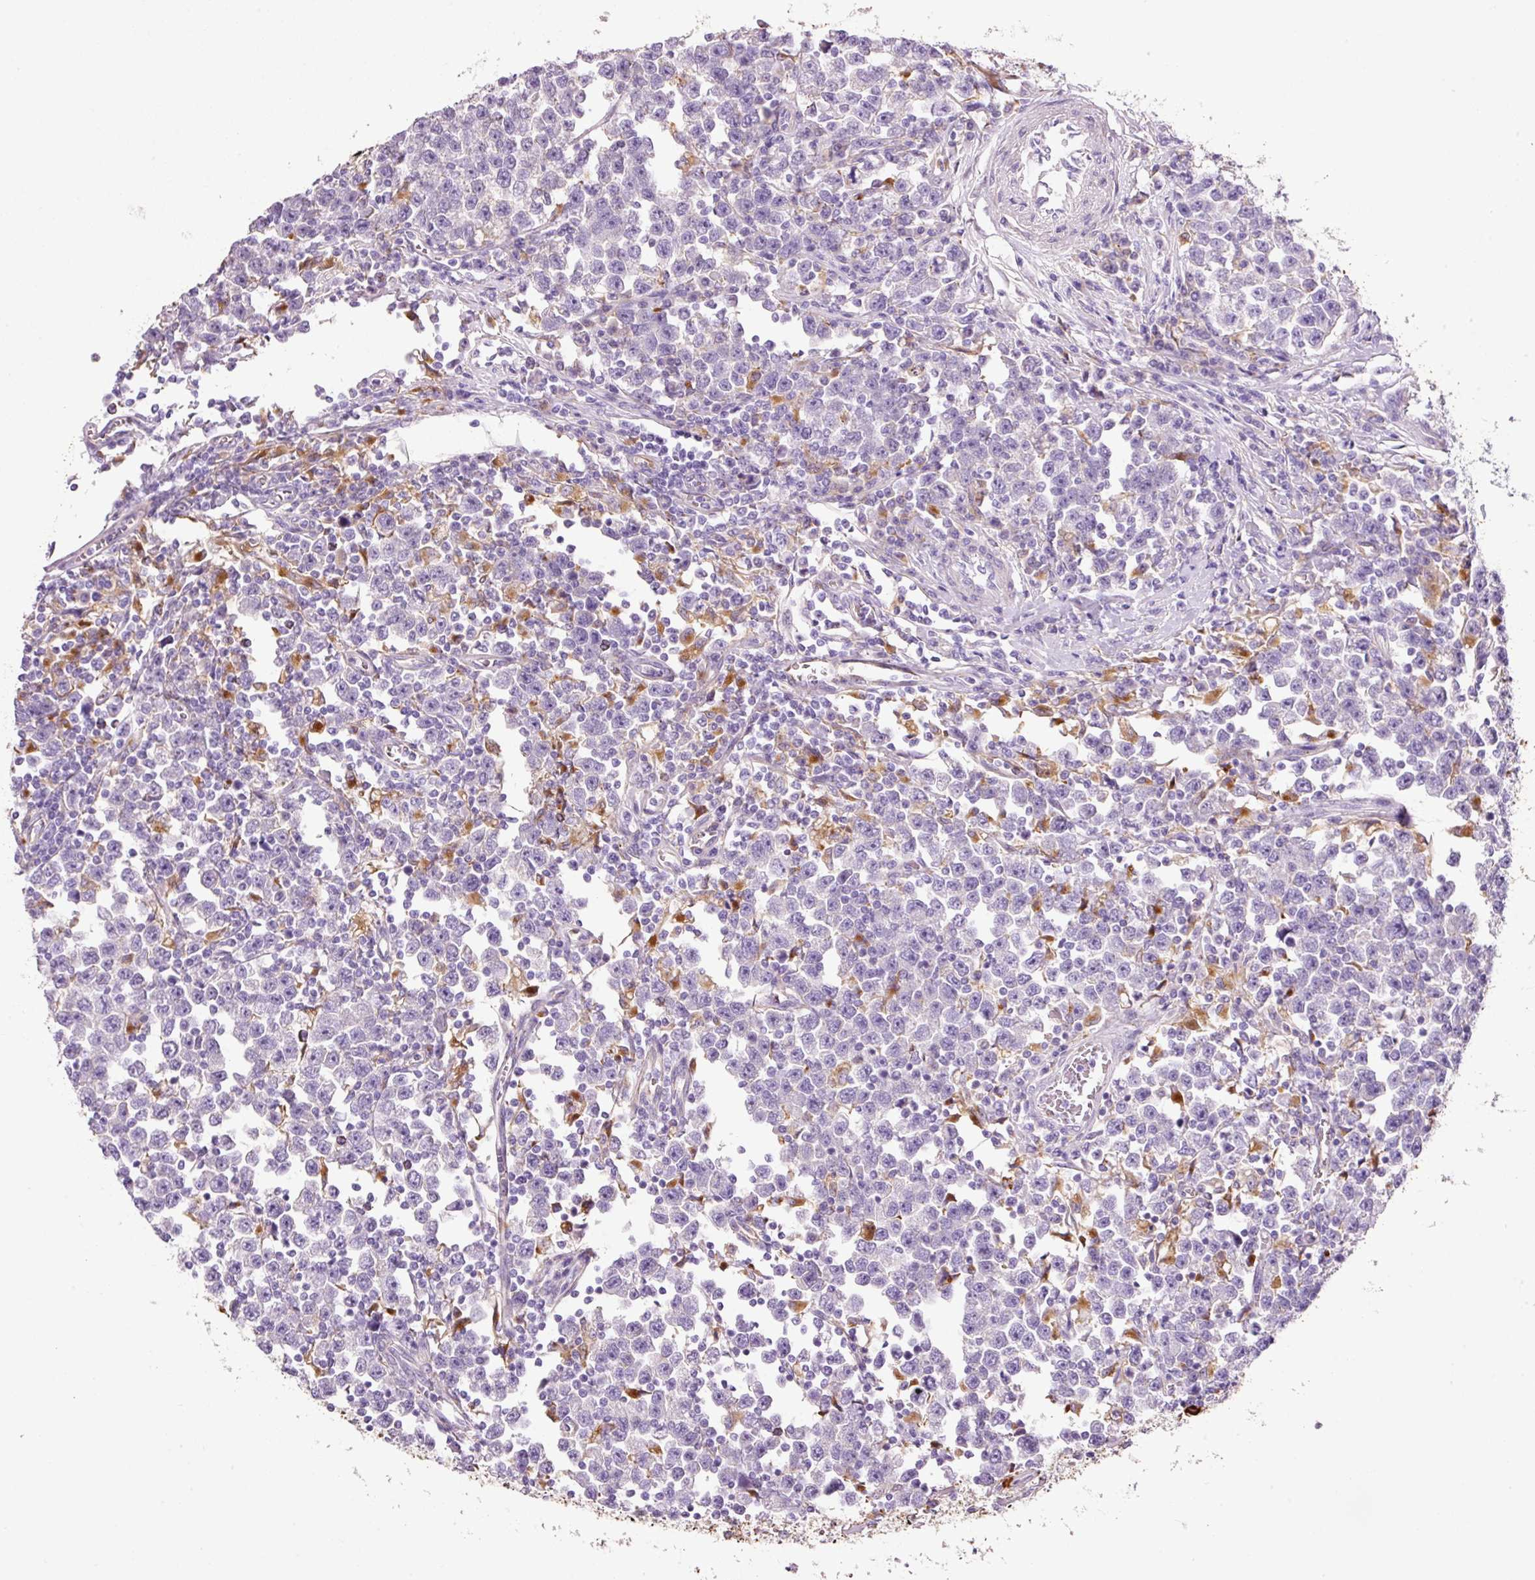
{"staining": {"intensity": "negative", "quantity": "none", "location": "none"}, "tissue": "testis cancer", "cell_type": "Tumor cells", "image_type": "cancer", "snomed": [{"axis": "morphology", "description": "Seminoma, NOS"}, {"axis": "topography", "description": "Testis"}], "caption": "High power microscopy micrograph of an immunohistochemistry image of testis cancer, revealing no significant expression in tumor cells. The staining was performed using DAB (3,3'-diaminobenzidine) to visualize the protein expression in brown, while the nuclei were stained in blue with hematoxylin (Magnification: 20x).", "gene": "TMC8", "patient": {"sex": "male", "age": 43}}